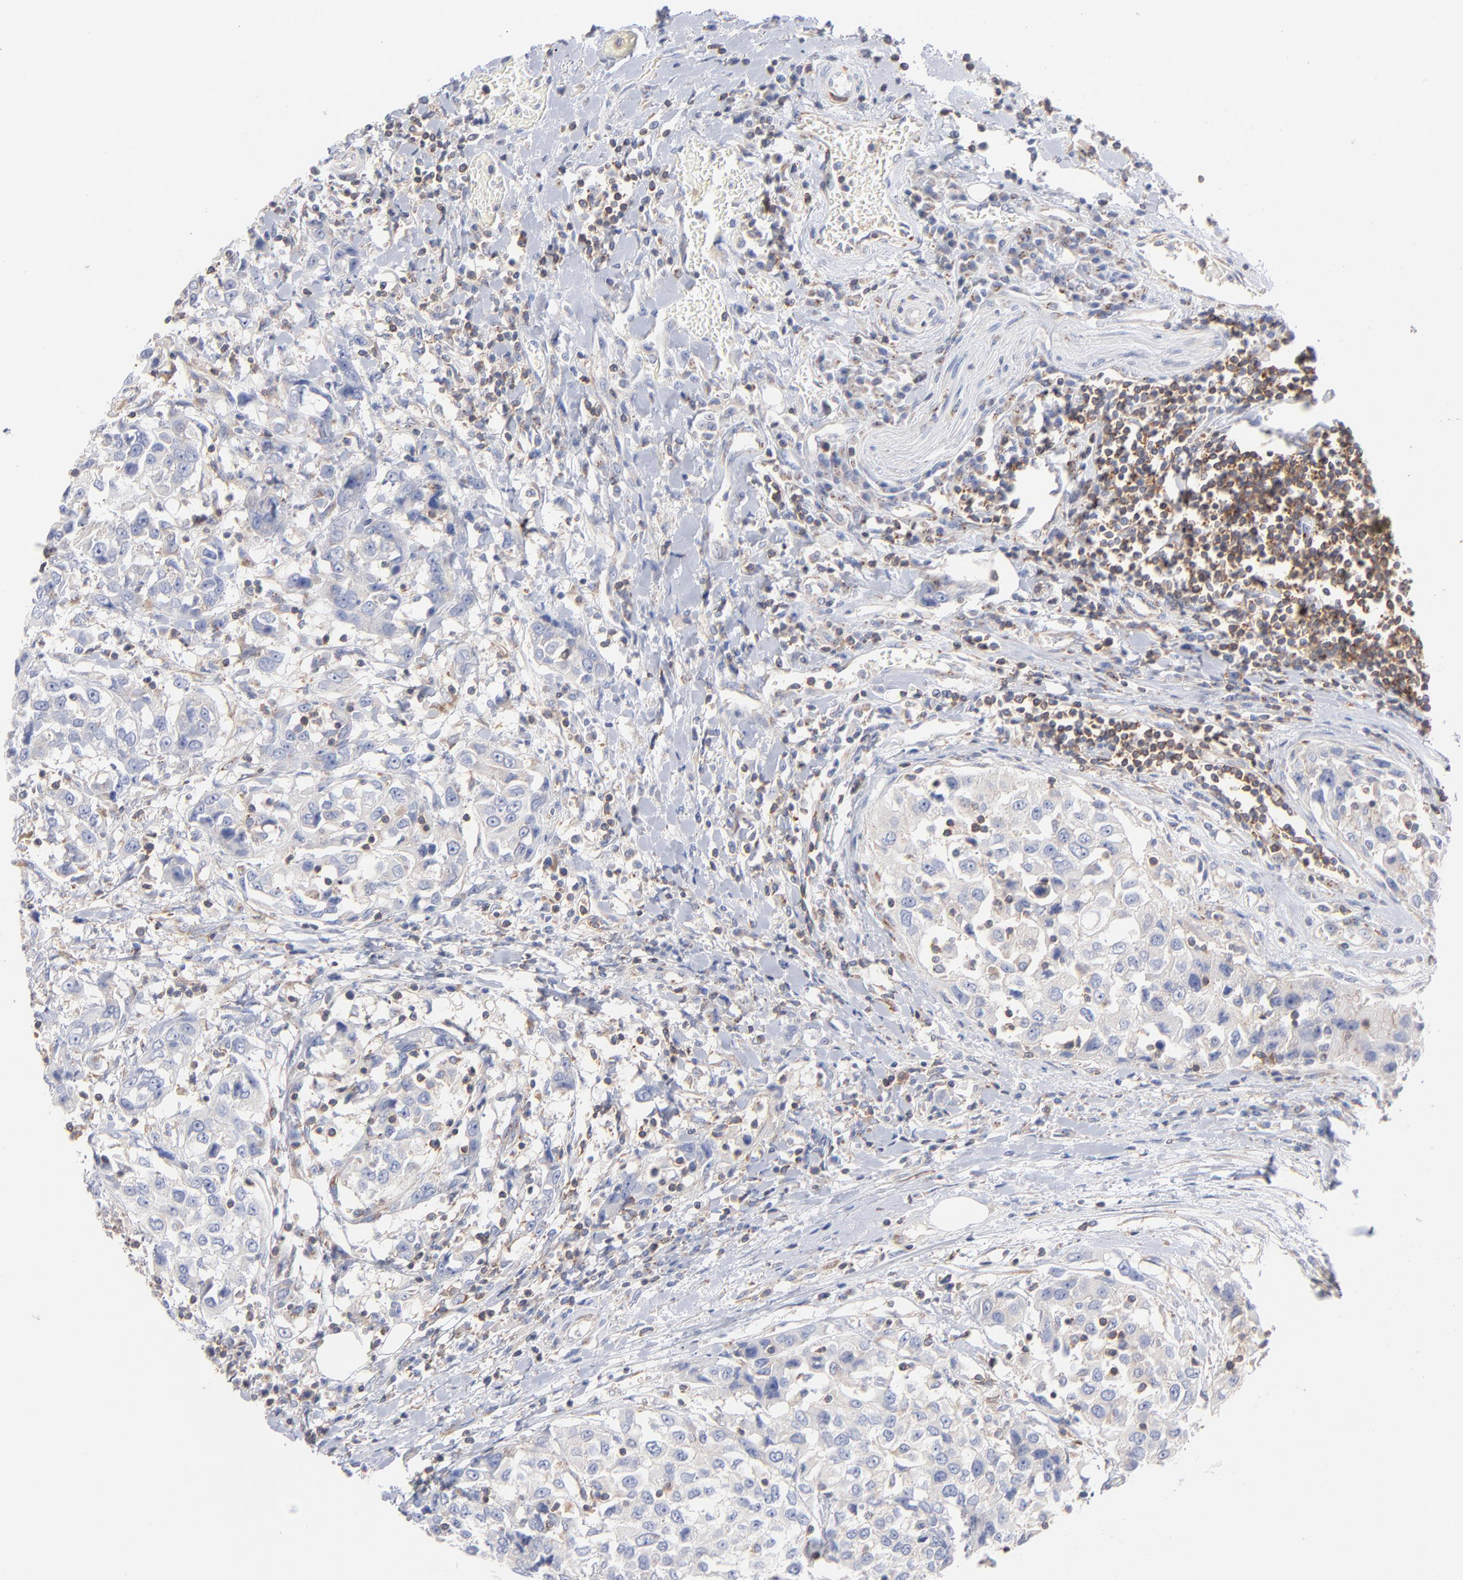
{"staining": {"intensity": "negative", "quantity": "none", "location": "none"}, "tissue": "urothelial cancer", "cell_type": "Tumor cells", "image_type": "cancer", "snomed": [{"axis": "morphology", "description": "Urothelial carcinoma, High grade"}, {"axis": "topography", "description": "Urinary bladder"}], "caption": "The histopathology image displays no staining of tumor cells in urothelial cancer. Nuclei are stained in blue.", "gene": "SEPTIN6", "patient": {"sex": "female", "age": 80}}